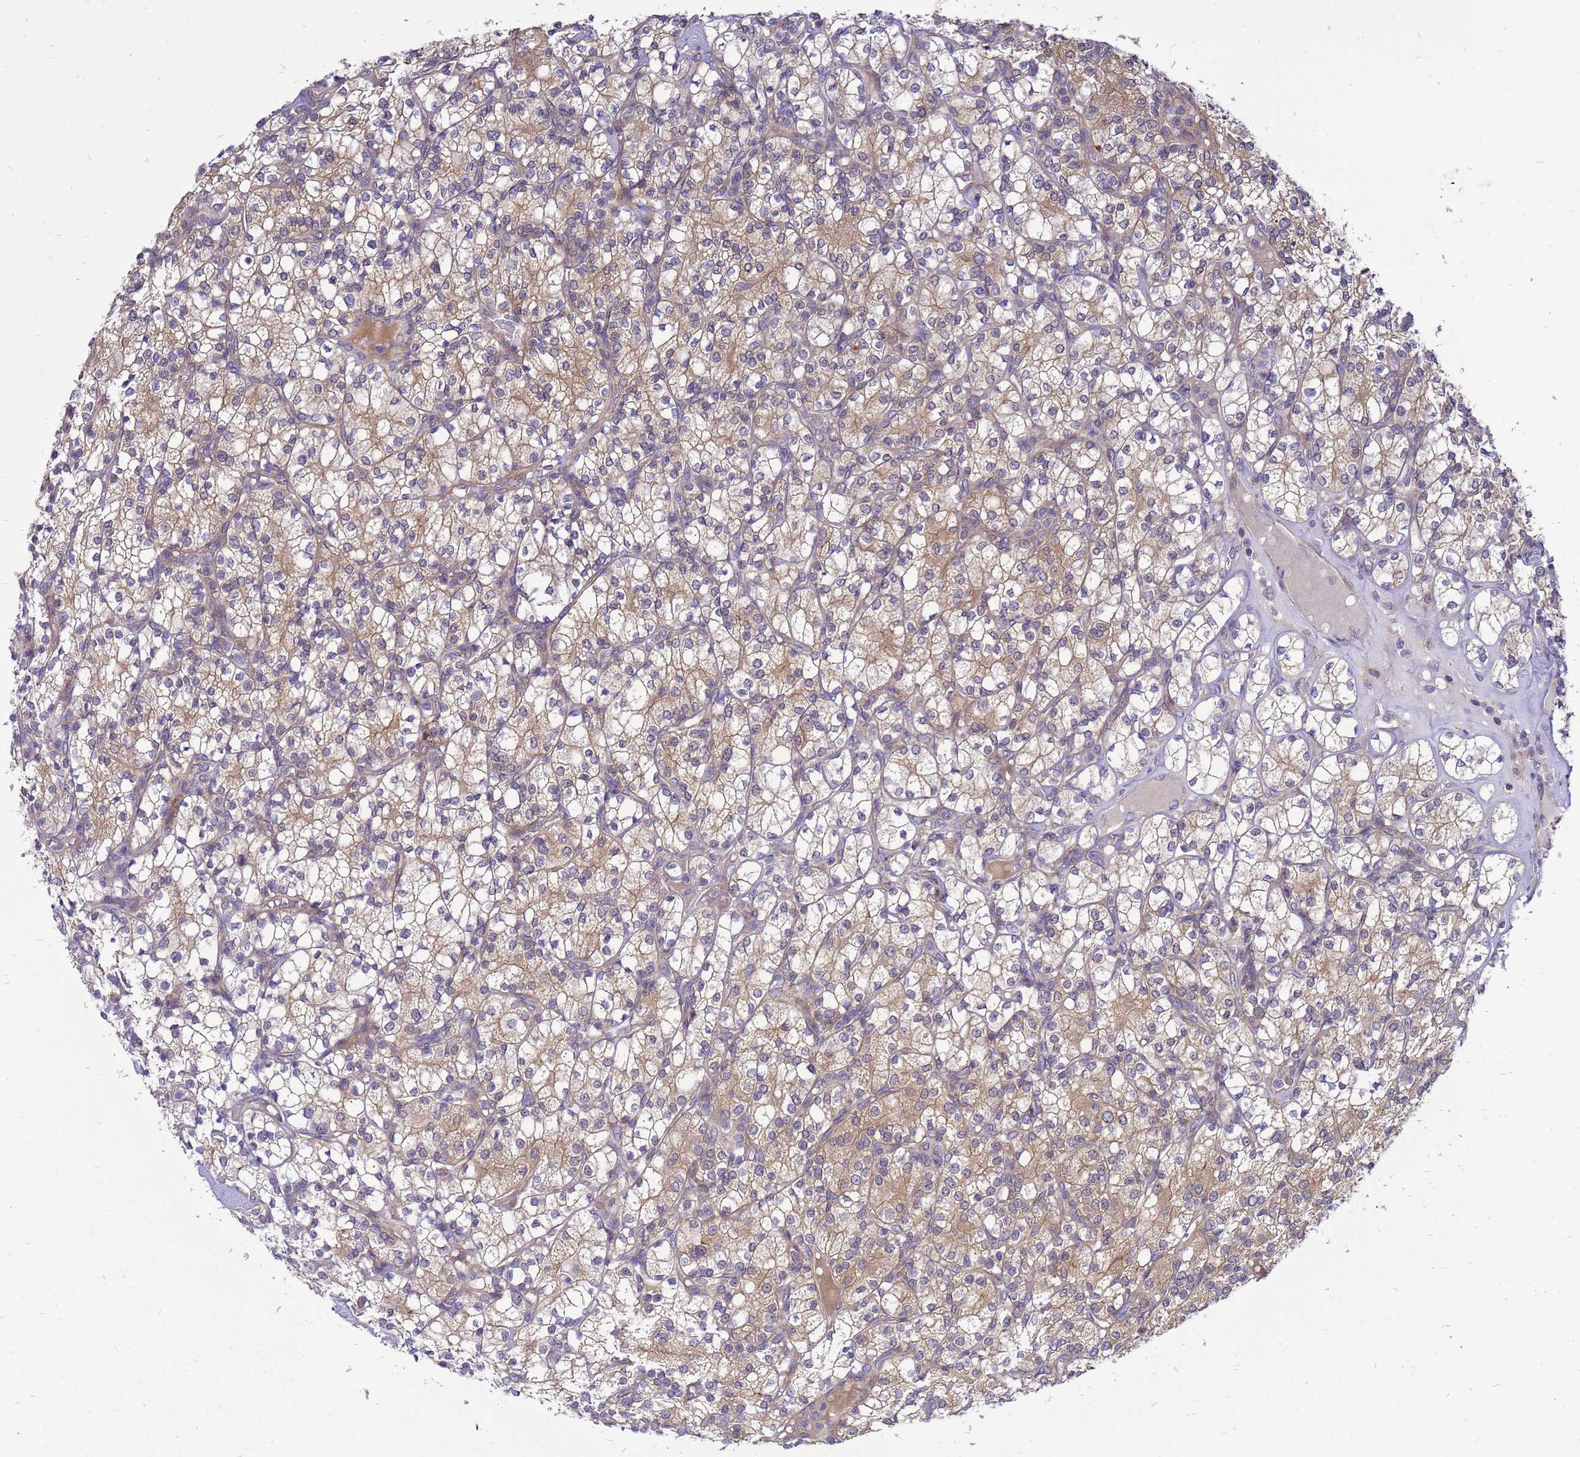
{"staining": {"intensity": "moderate", "quantity": ">75%", "location": "cytoplasmic/membranous"}, "tissue": "renal cancer", "cell_type": "Tumor cells", "image_type": "cancer", "snomed": [{"axis": "morphology", "description": "Adenocarcinoma, NOS"}, {"axis": "topography", "description": "Kidney"}], "caption": "Protein staining of renal cancer (adenocarcinoma) tissue reveals moderate cytoplasmic/membranous positivity in approximately >75% of tumor cells.", "gene": "ENOPH1", "patient": {"sex": "male", "age": 77}}